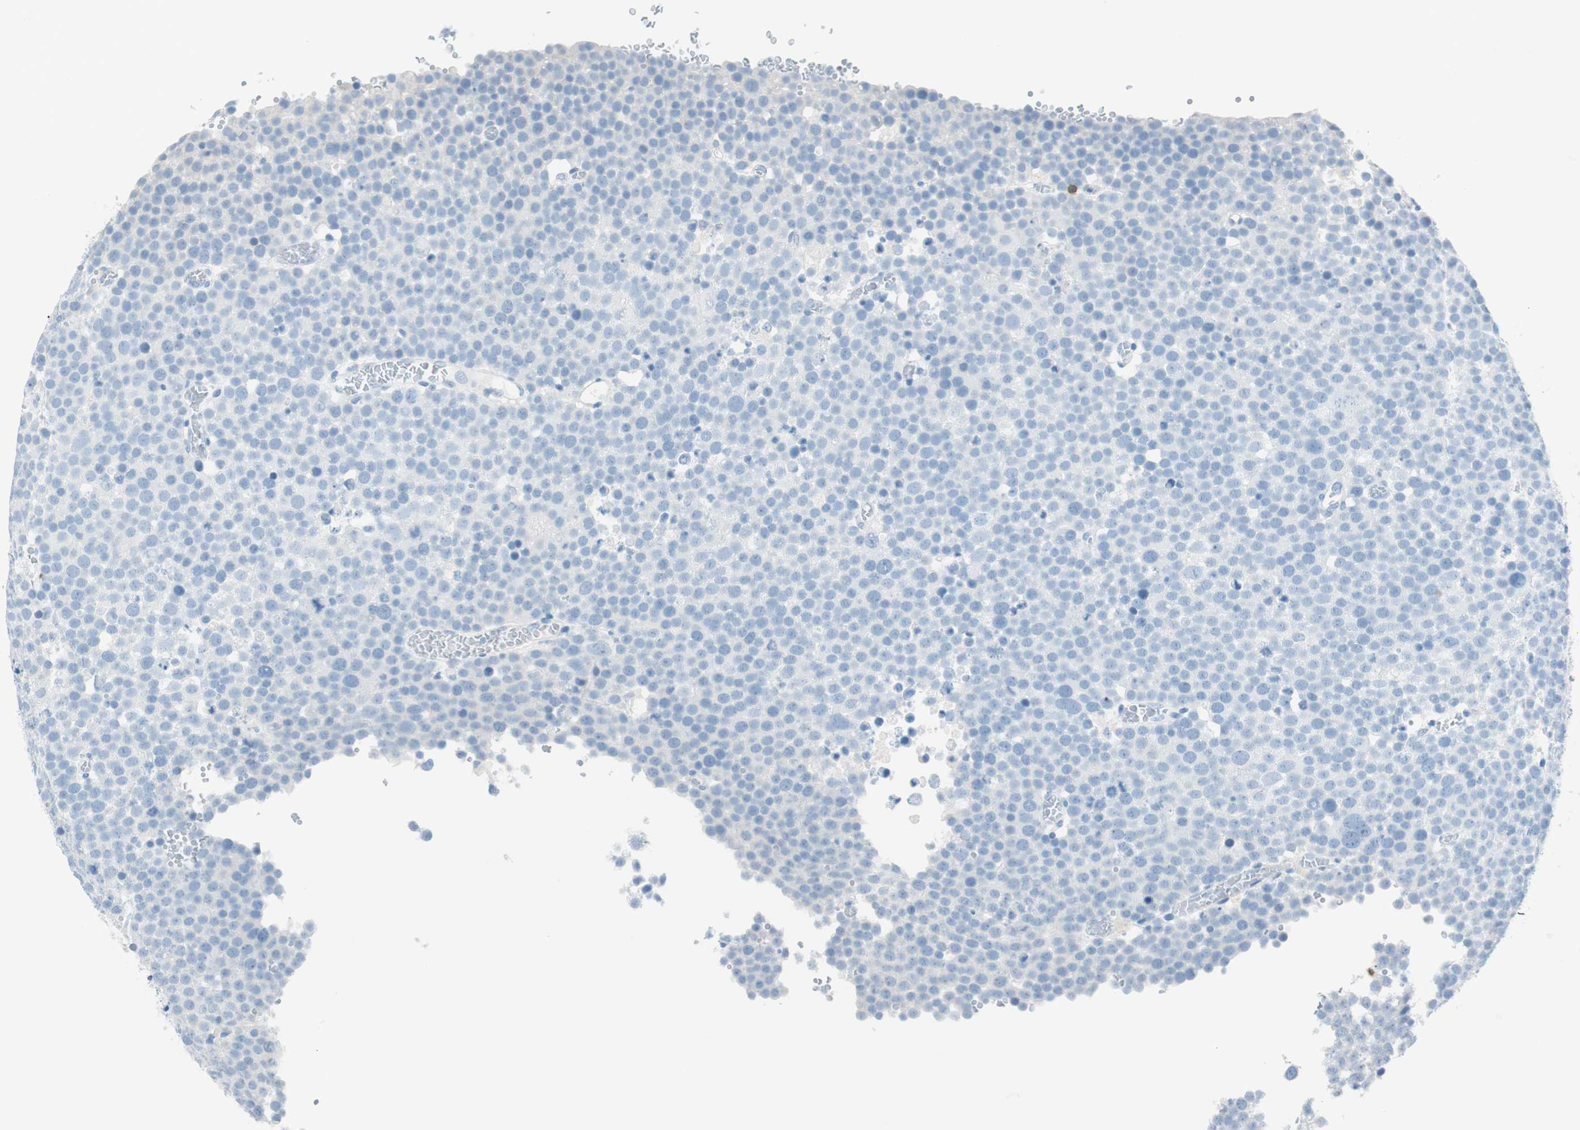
{"staining": {"intensity": "negative", "quantity": "none", "location": "none"}, "tissue": "testis cancer", "cell_type": "Tumor cells", "image_type": "cancer", "snomed": [{"axis": "morphology", "description": "Seminoma, NOS"}, {"axis": "topography", "description": "Testis"}], "caption": "Immunohistochemistry of testis cancer (seminoma) demonstrates no expression in tumor cells.", "gene": "TNFRSF13C", "patient": {"sex": "male", "age": 71}}